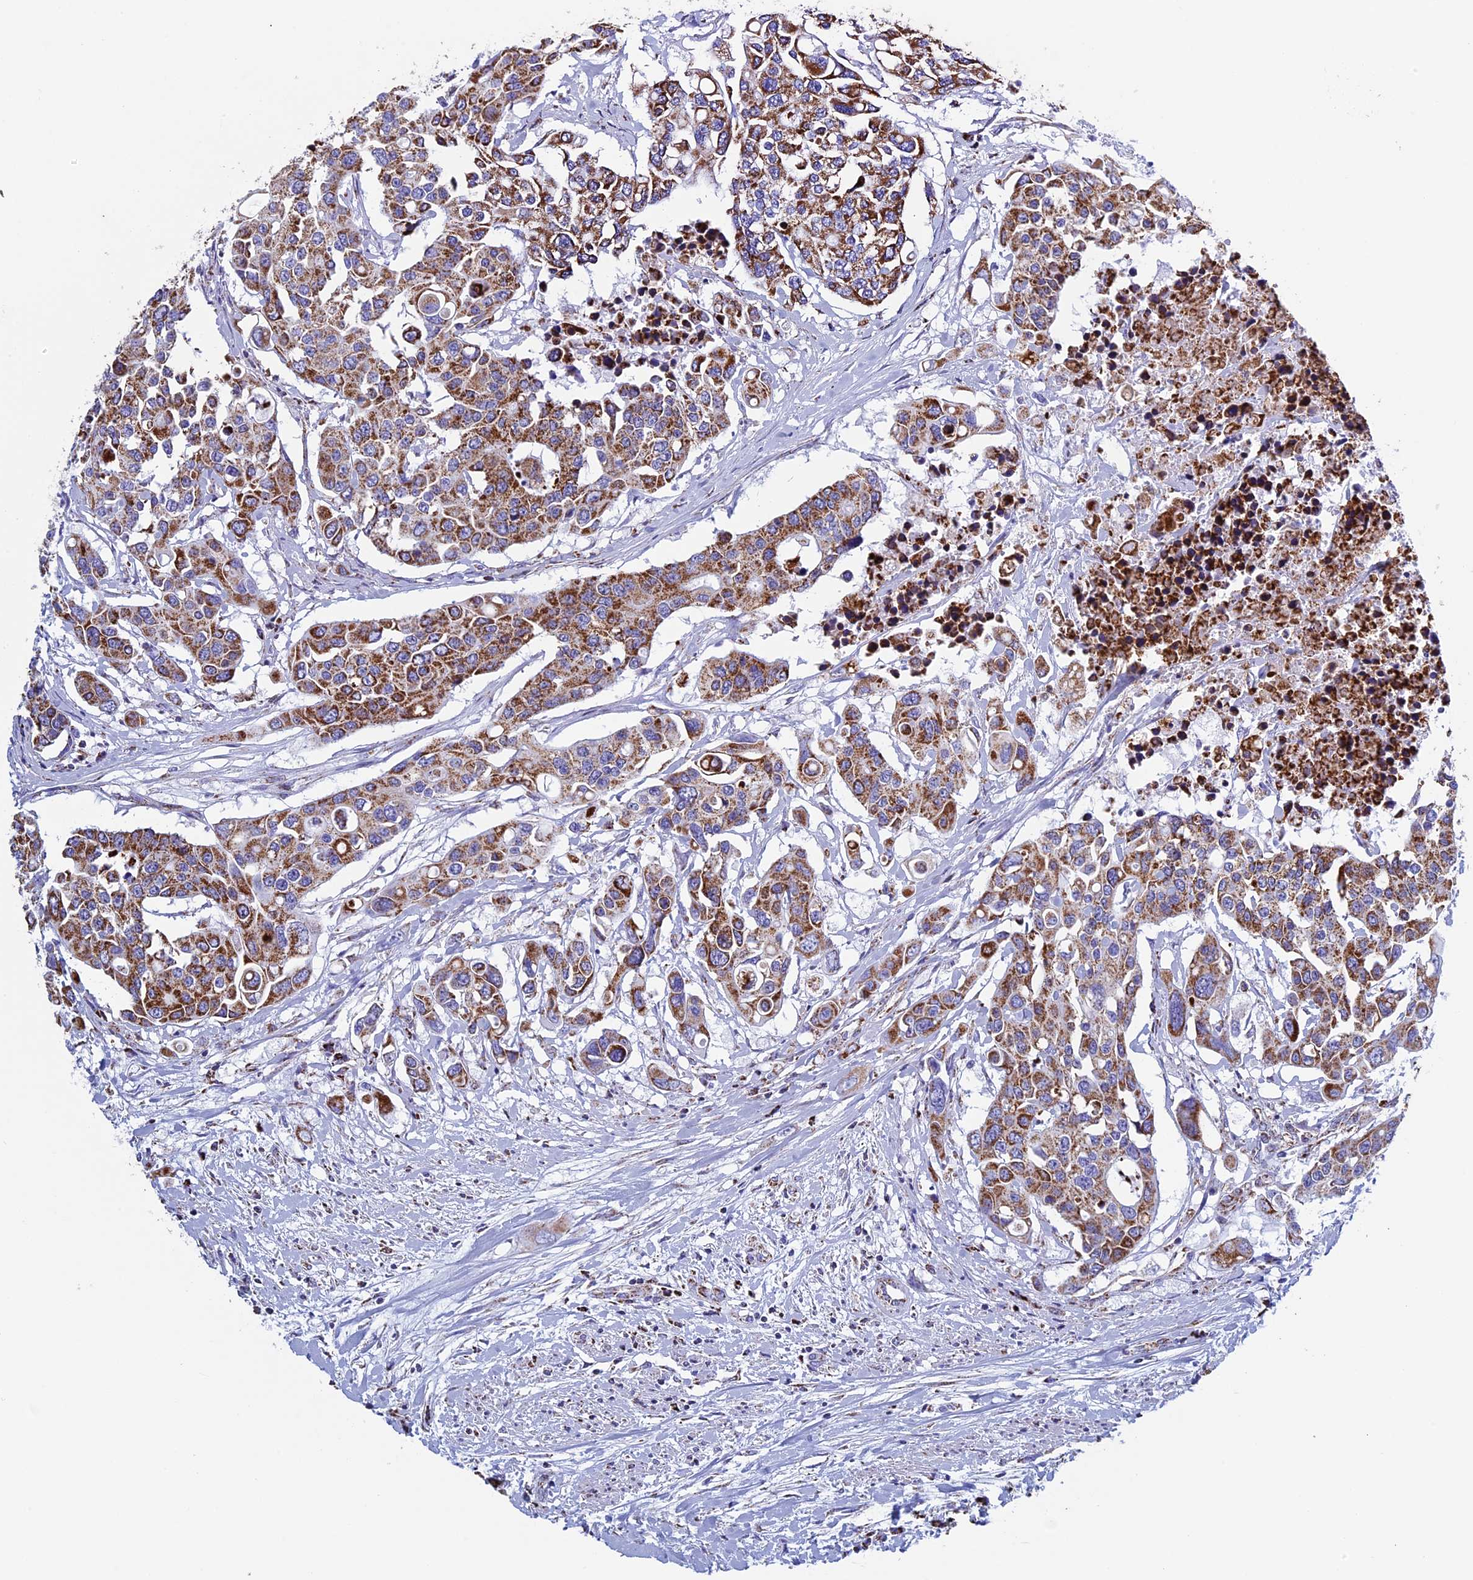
{"staining": {"intensity": "strong", "quantity": ">75%", "location": "cytoplasmic/membranous"}, "tissue": "colorectal cancer", "cell_type": "Tumor cells", "image_type": "cancer", "snomed": [{"axis": "morphology", "description": "Adenocarcinoma, NOS"}, {"axis": "topography", "description": "Colon"}], "caption": "The histopathology image displays a brown stain indicating the presence of a protein in the cytoplasmic/membranous of tumor cells in colorectal cancer.", "gene": "UQCRFS1", "patient": {"sex": "male", "age": 77}}